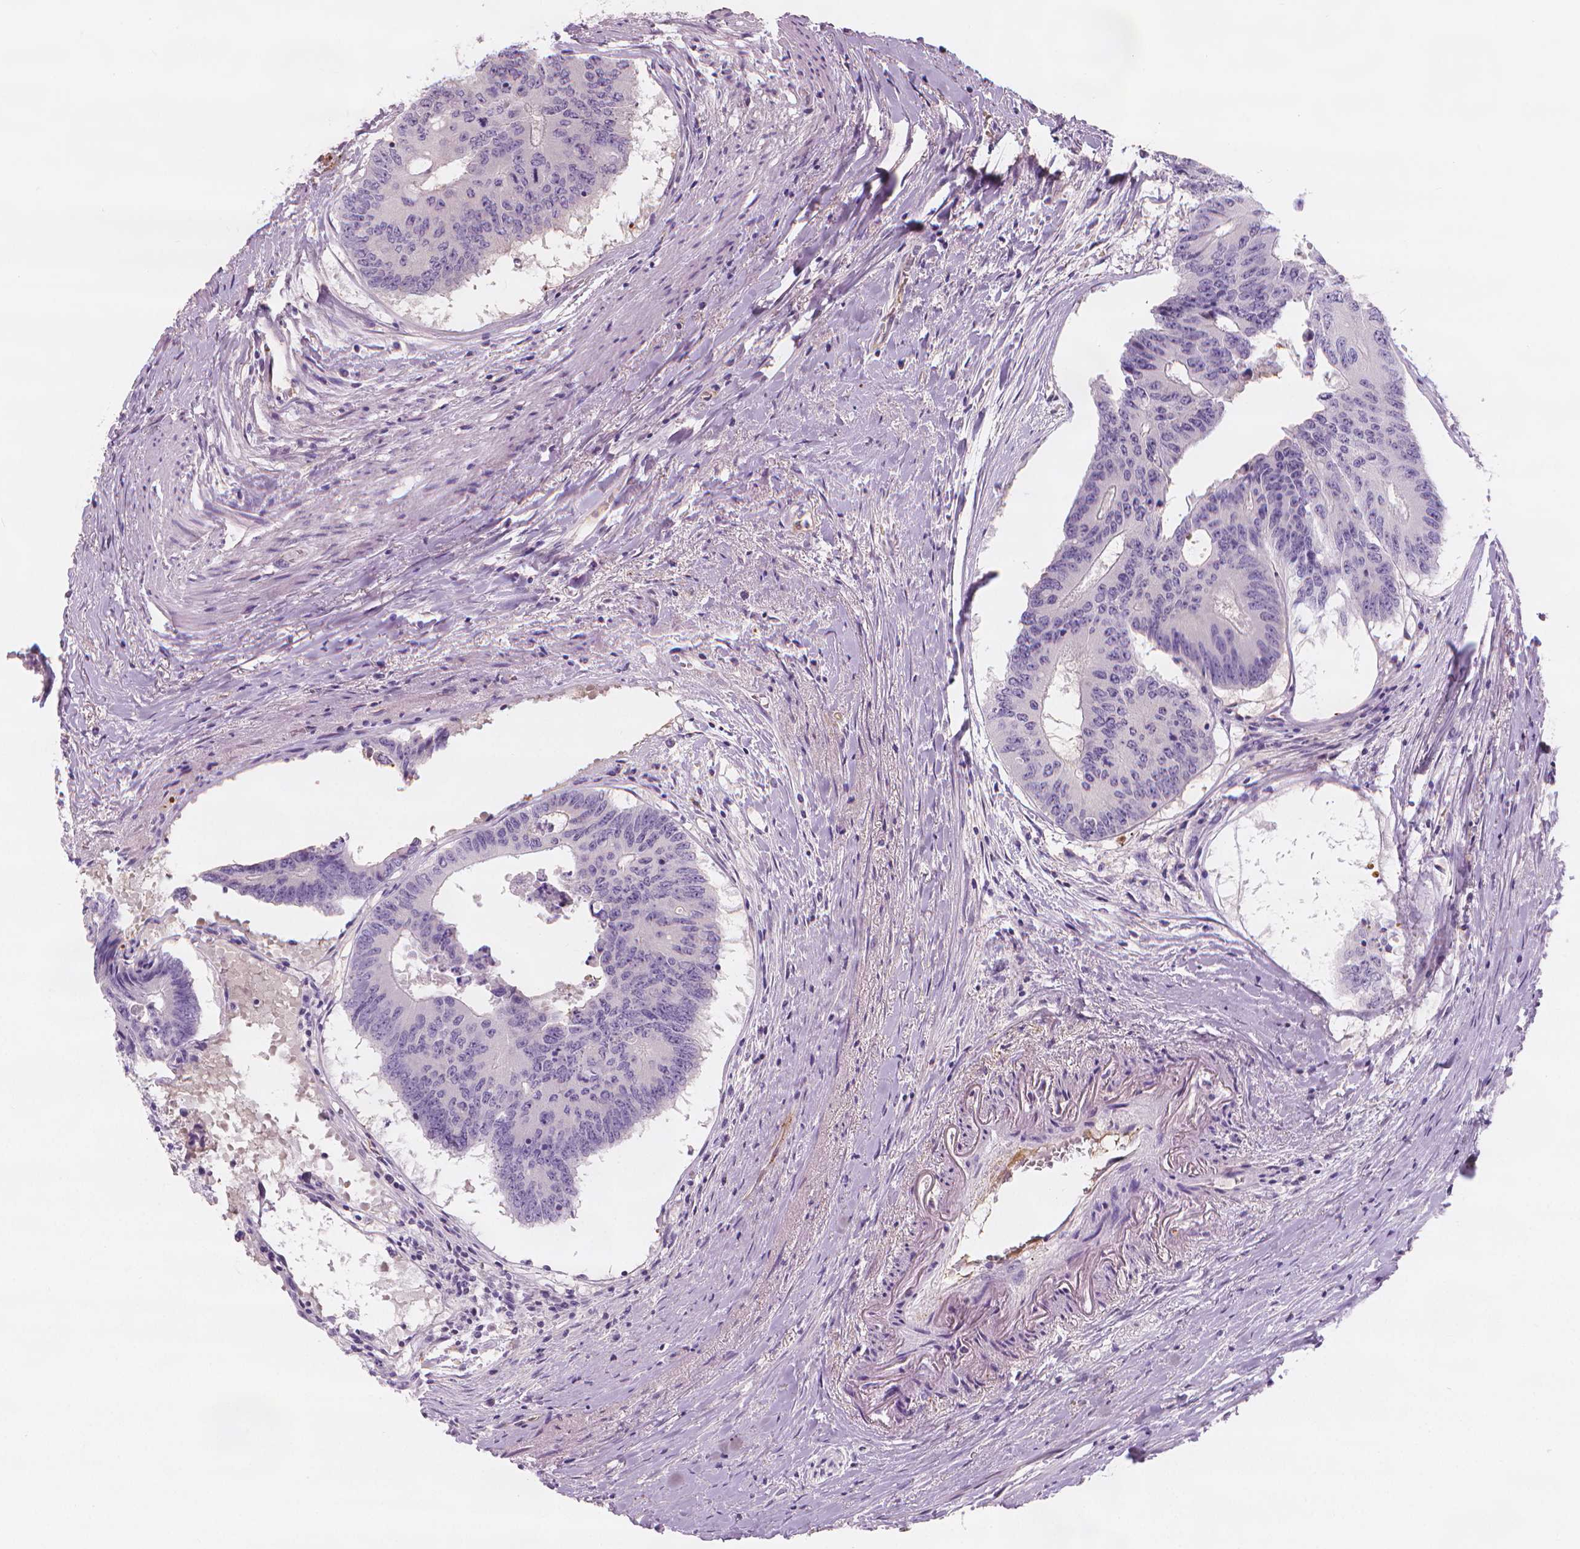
{"staining": {"intensity": "negative", "quantity": "none", "location": "none"}, "tissue": "colorectal cancer", "cell_type": "Tumor cells", "image_type": "cancer", "snomed": [{"axis": "morphology", "description": "Adenocarcinoma, NOS"}, {"axis": "topography", "description": "Rectum"}], "caption": "DAB (3,3'-diaminobenzidine) immunohistochemical staining of human colorectal adenocarcinoma displays no significant expression in tumor cells.", "gene": "APOA4", "patient": {"sex": "male", "age": 59}}